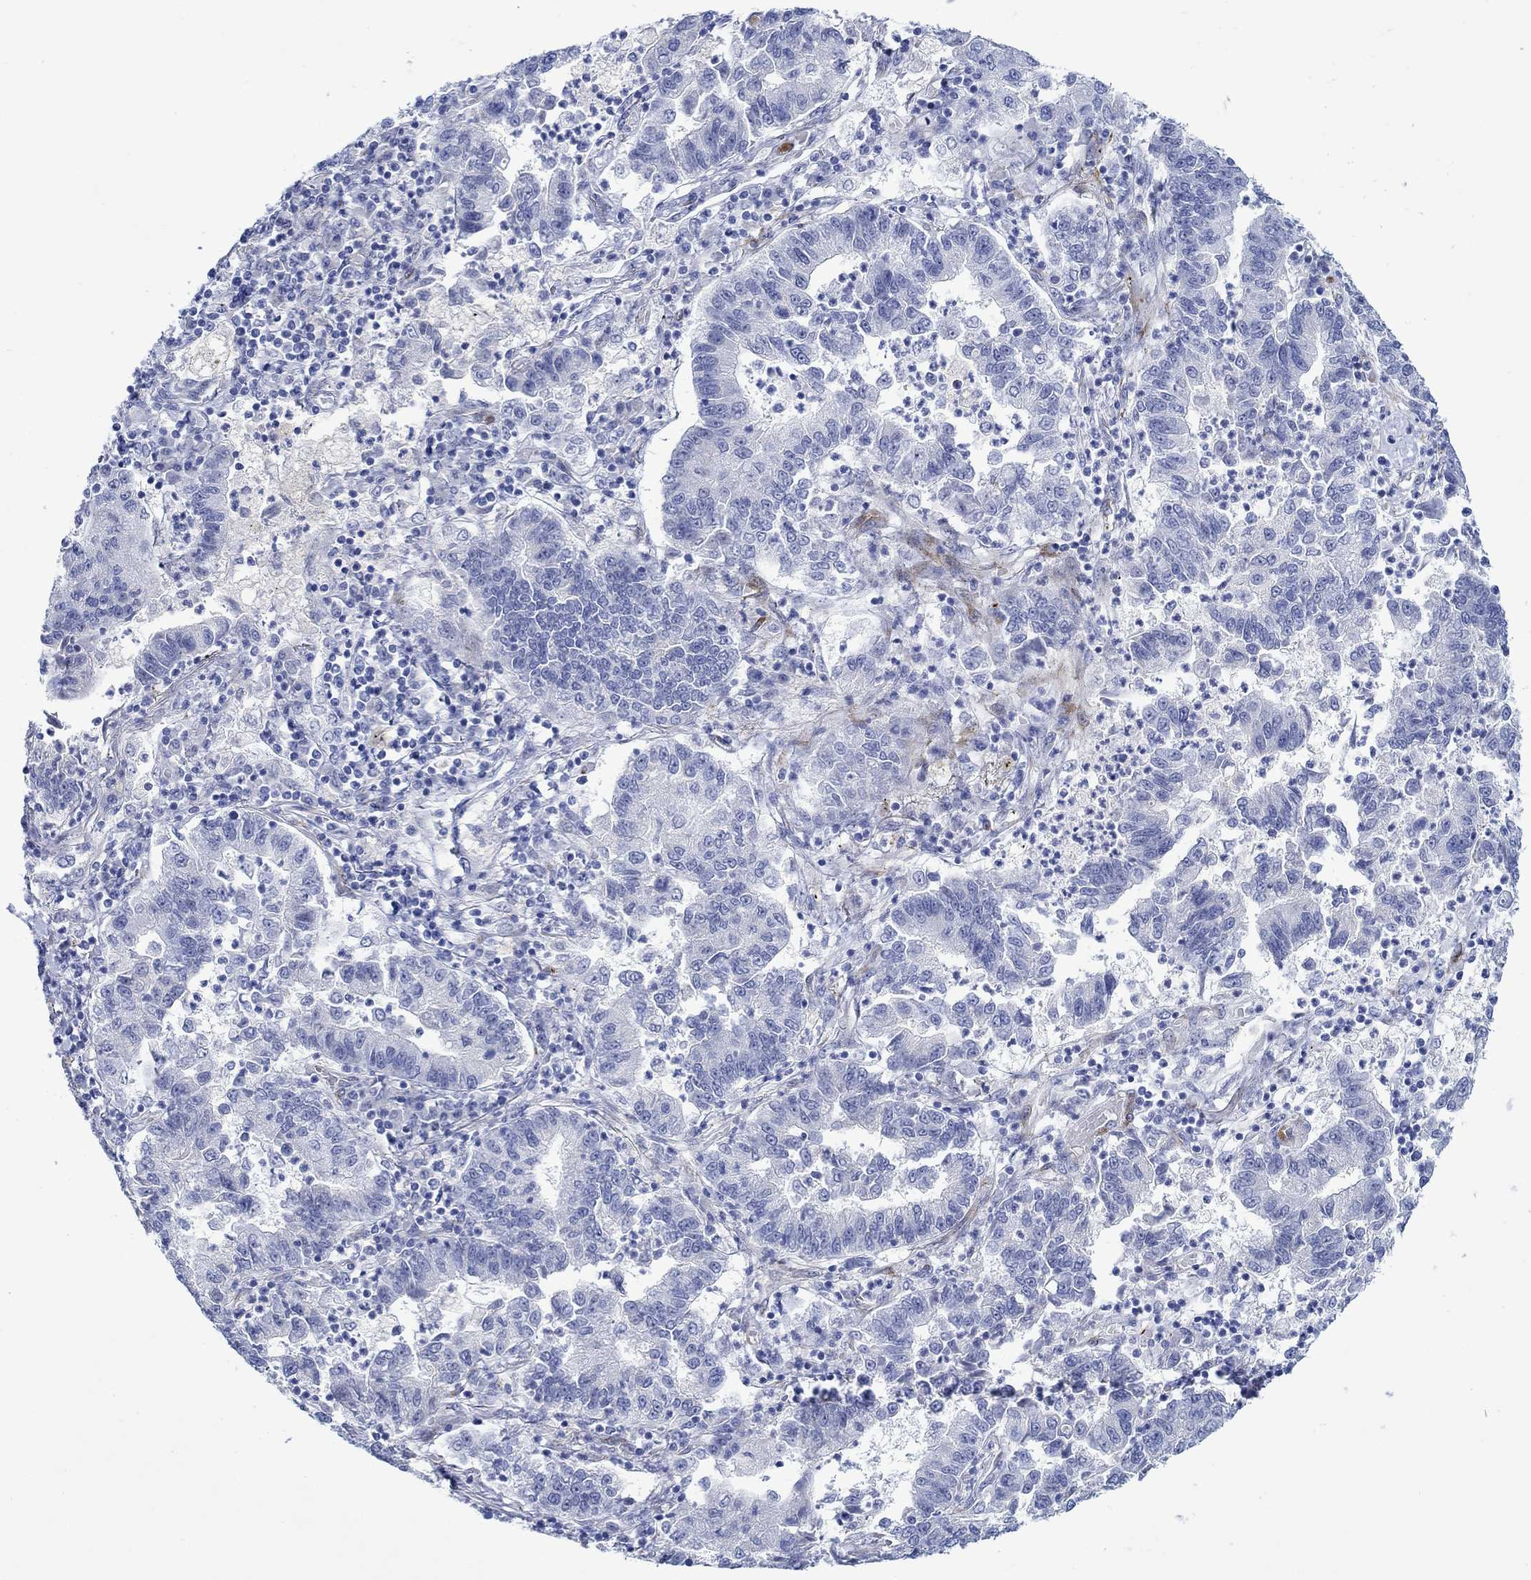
{"staining": {"intensity": "negative", "quantity": "none", "location": "none"}, "tissue": "lung cancer", "cell_type": "Tumor cells", "image_type": "cancer", "snomed": [{"axis": "morphology", "description": "Adenocarcinoma, NOS"}, {"axis": "topography", "description": "Lung"}], "caption": "This is a photomicrograph of immunohistochemistry staining of adenocarcinoma (lung), which shows no expression in tumor cells. The staining was performed using DAB (3,3'-diaminobenzidine) to visualize the protein expression in brown, while the nuclei were stained in blue with hematoxylin (Magnification: 20x).", "gene": "KSR2", "patient": {"sex": "female", "age": 57}}